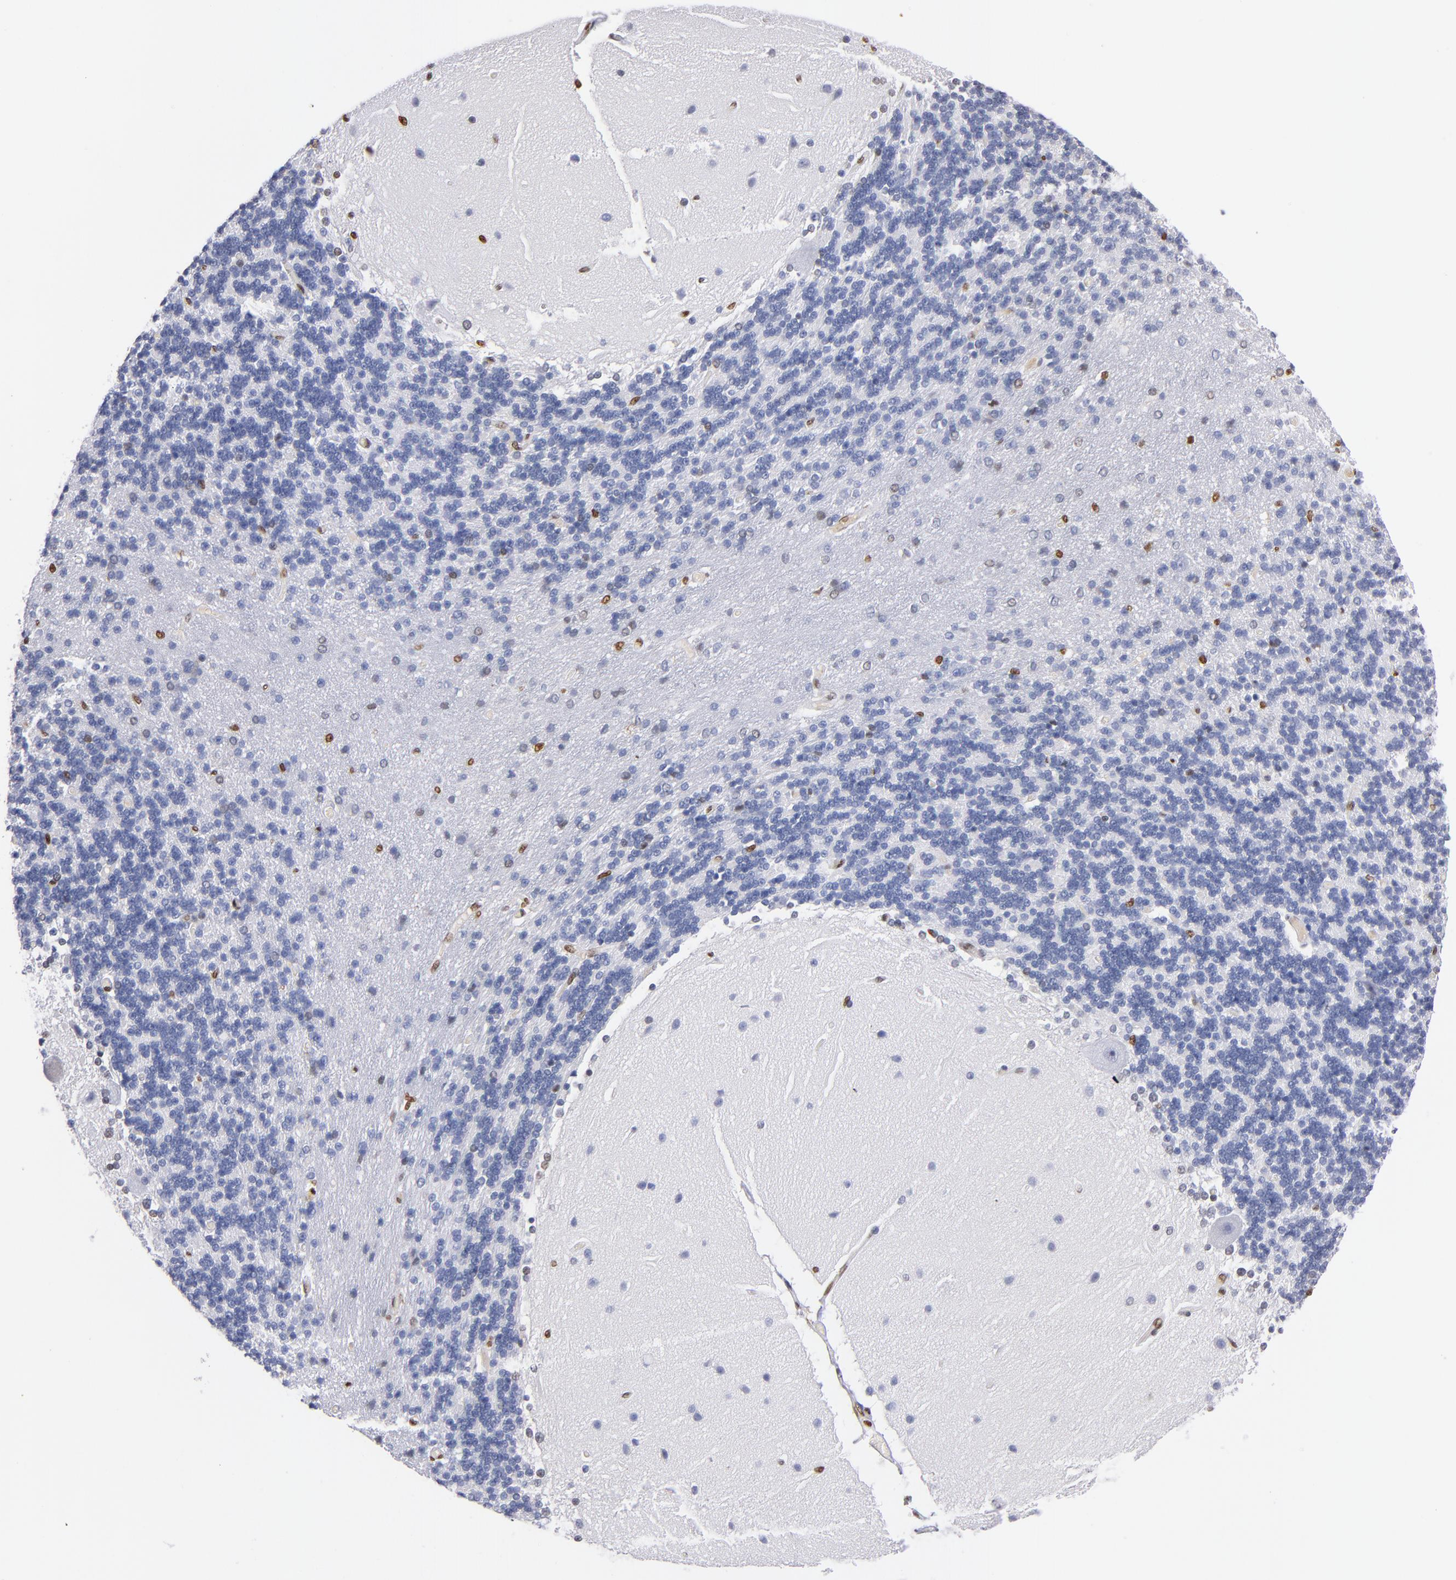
{"staining": {"intensity": "strong", "quantity": "<25%", "location": "nuclear"}, "tissue": "cerebellum", "cell_type": "Cells in granular layer", "image_type": "normal", "snomed": [{"axis": "morphology", "description": "Normal tissue, NOS"}, {"axis": "topography", "description": "Cerebellum"}], "caption": "A high-resolution photomicrograph shows immunohistochemistry staining of normal cerebellum, which reveals strong nuclear positivity in approximately <25% of cells in granular layer. (IHC, brightfield microscopy, high magnification).", "gene": "IFI16", "patient": {"sex": "female", "age": 54}}